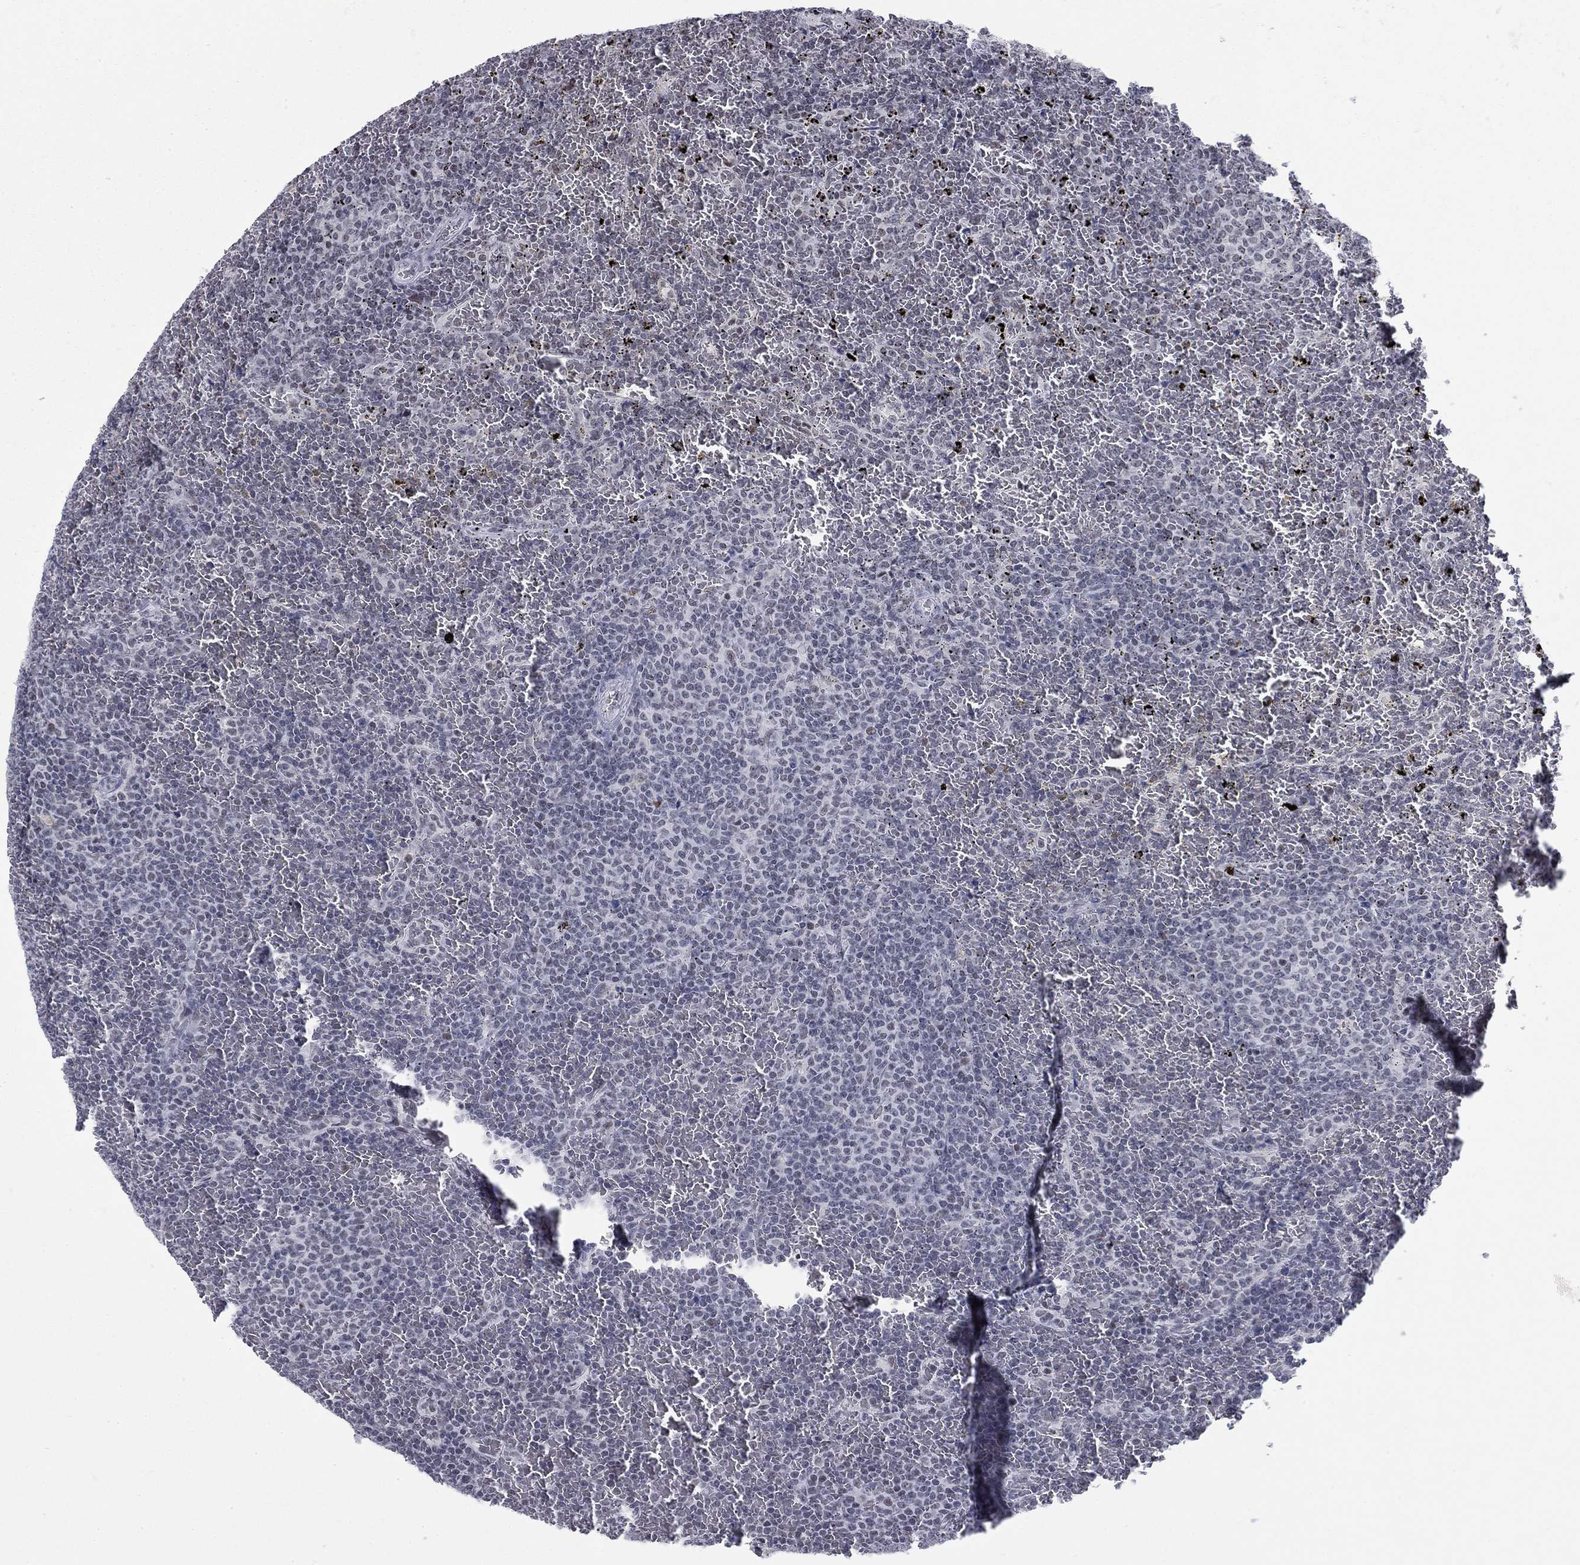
{"staining": {"intensity": "negative", "quantity": "none", "location": "none"}, "tissue": "lymphoma", "cell_type": "Tumor cells", "image_type": "cancer", "snomed": [{"axis": "morphology", "description": "Malignant lymphoma, non-Hodgkin's type, Low grade"}, {"axis": "topography", "description": "Spleen"}], "caption": "A photomicrograph of malignant lymphoma, non-Hodgkin's type (low-grade) stained for a protein demonstrates no brown staining in tumor cells.", "gene": "NPAS3", "patient": {"sex": "female", "age": 77}}